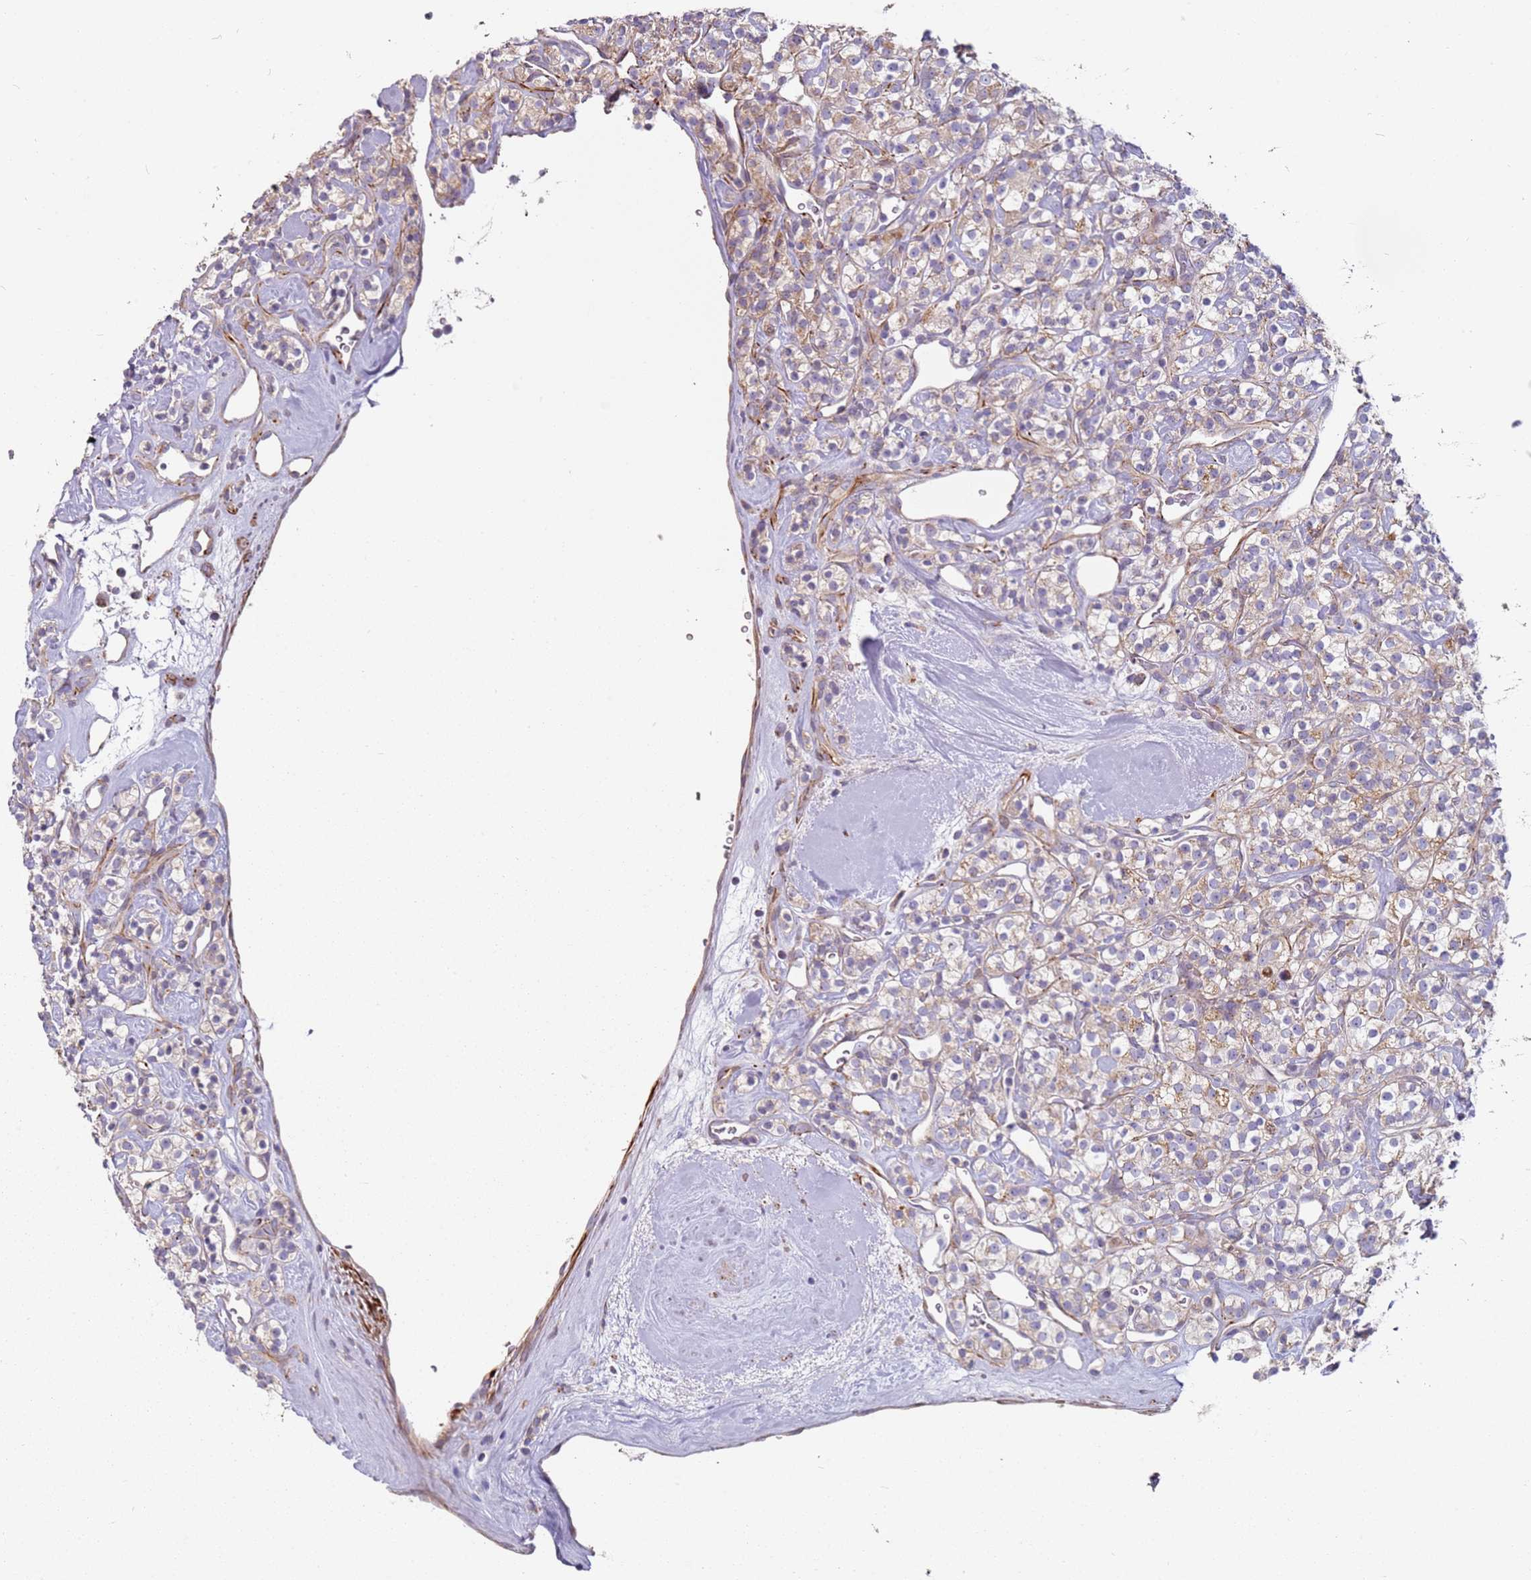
{"staining": {"intensity": "weak", "quantity": ">75%", "location": "cytoplasmic/membranous"}, "tissue": "renal cancer", "cell_type": "Tumor cells", "image_type": "cancer", "snomed": [{"axis": "morphology", "description": "Adenocarcinoma, NOS"}, {"axis": "topography", "description": "Kidney"}], "caption": "Immunohistochemistry micrograph of neoplastic tissue: human renal adenocarcinoma stained using immunohistochemistry (IHC) shows low levels of weak protein expression localized specifically in the cytoplasmic/membranous of tumor cells, appearing as a cytoplasmic/membranous brown color.", "gene": "ALS2", "patient": {"sex": "male", "age": 77}}